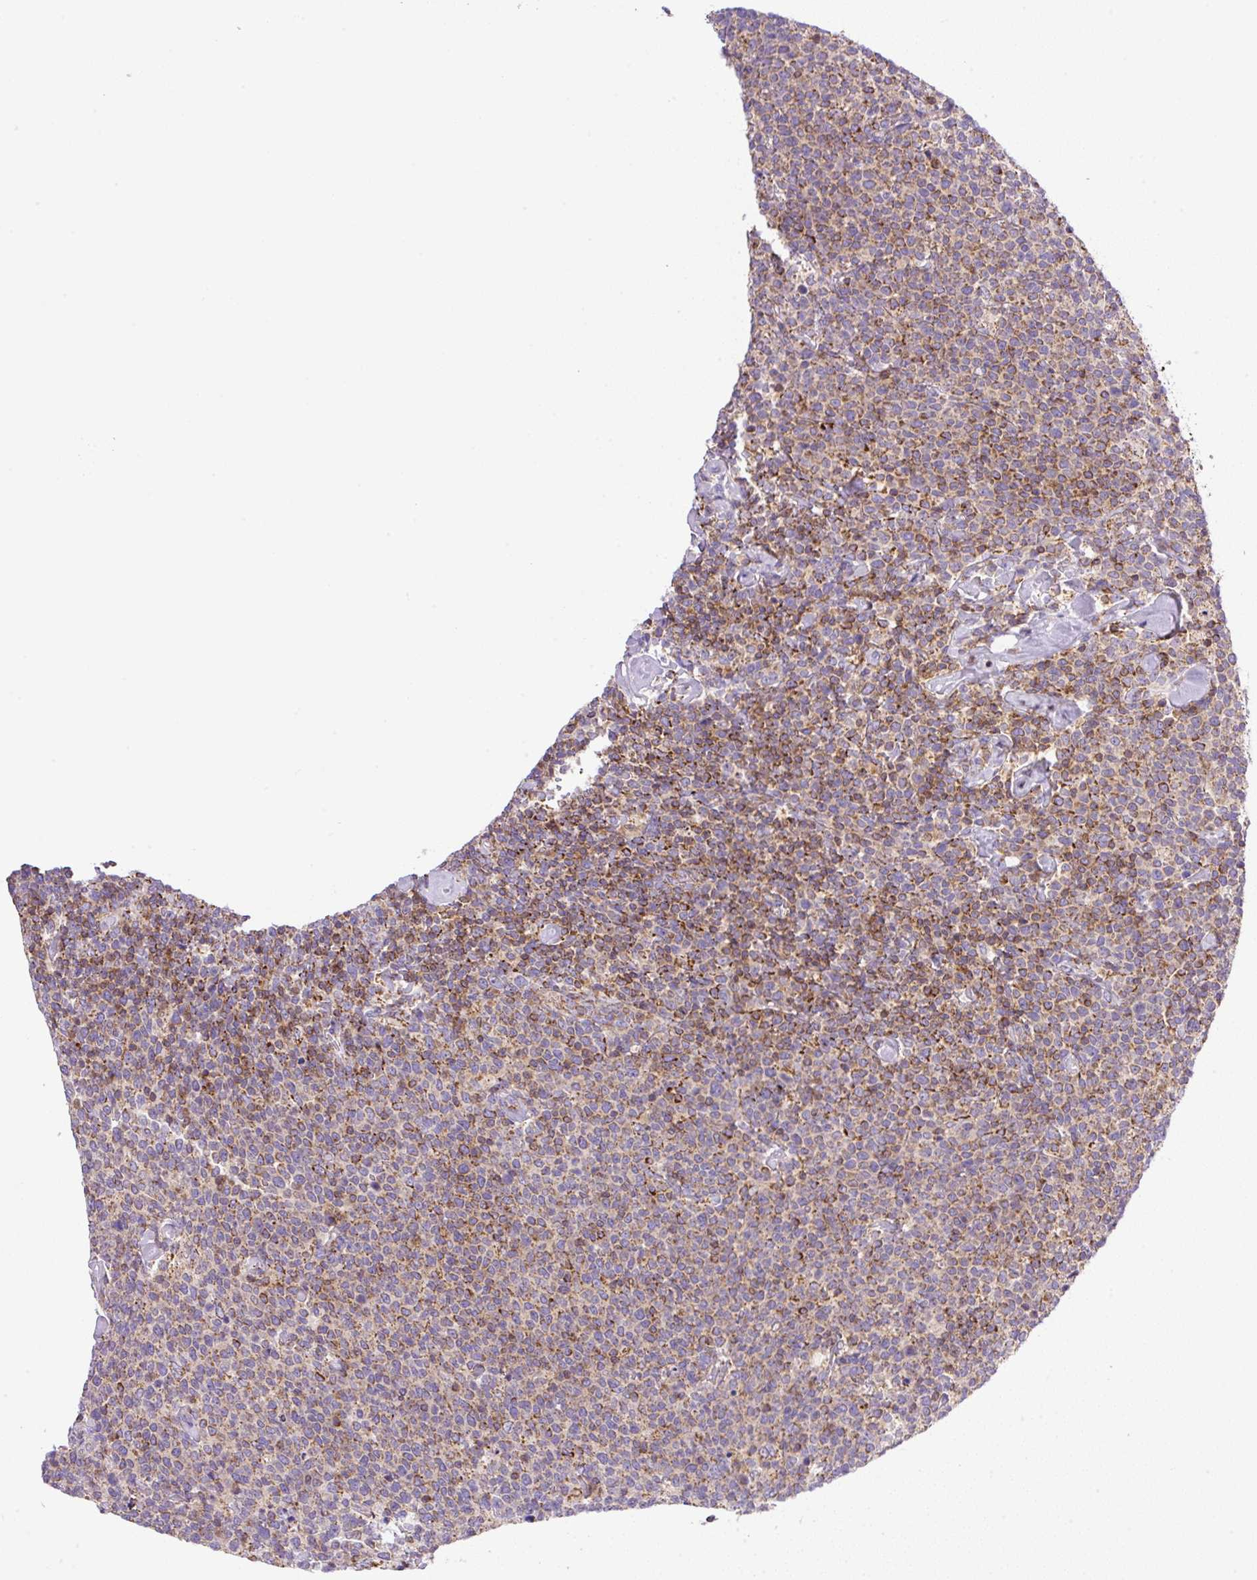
{"staining": {"intensity": "moderate", "quantity": ">75%", "location": "cytoplasmic/membranous"}, "tissue": "lymphoma", "cell_type": "Tumor cells", "image_type": "cancer", "snomed": [{"axis": "morphology", "description": "Malignant lymphoma, non-Hodgkin's type, High grade"}, {"axis": "topography", "description": "Lymph node"}], "caption": "High-magnification brightfield microscopy of lymphoma stained with DAB (brown) and counterstained with hematoxylin (blue). tumor cells exhibit moderate cytoplasmic/membranous expression is identified in approximately>75% of cells.", "gene": "NF1", "patient": {"sex": "male", "age": 61}}